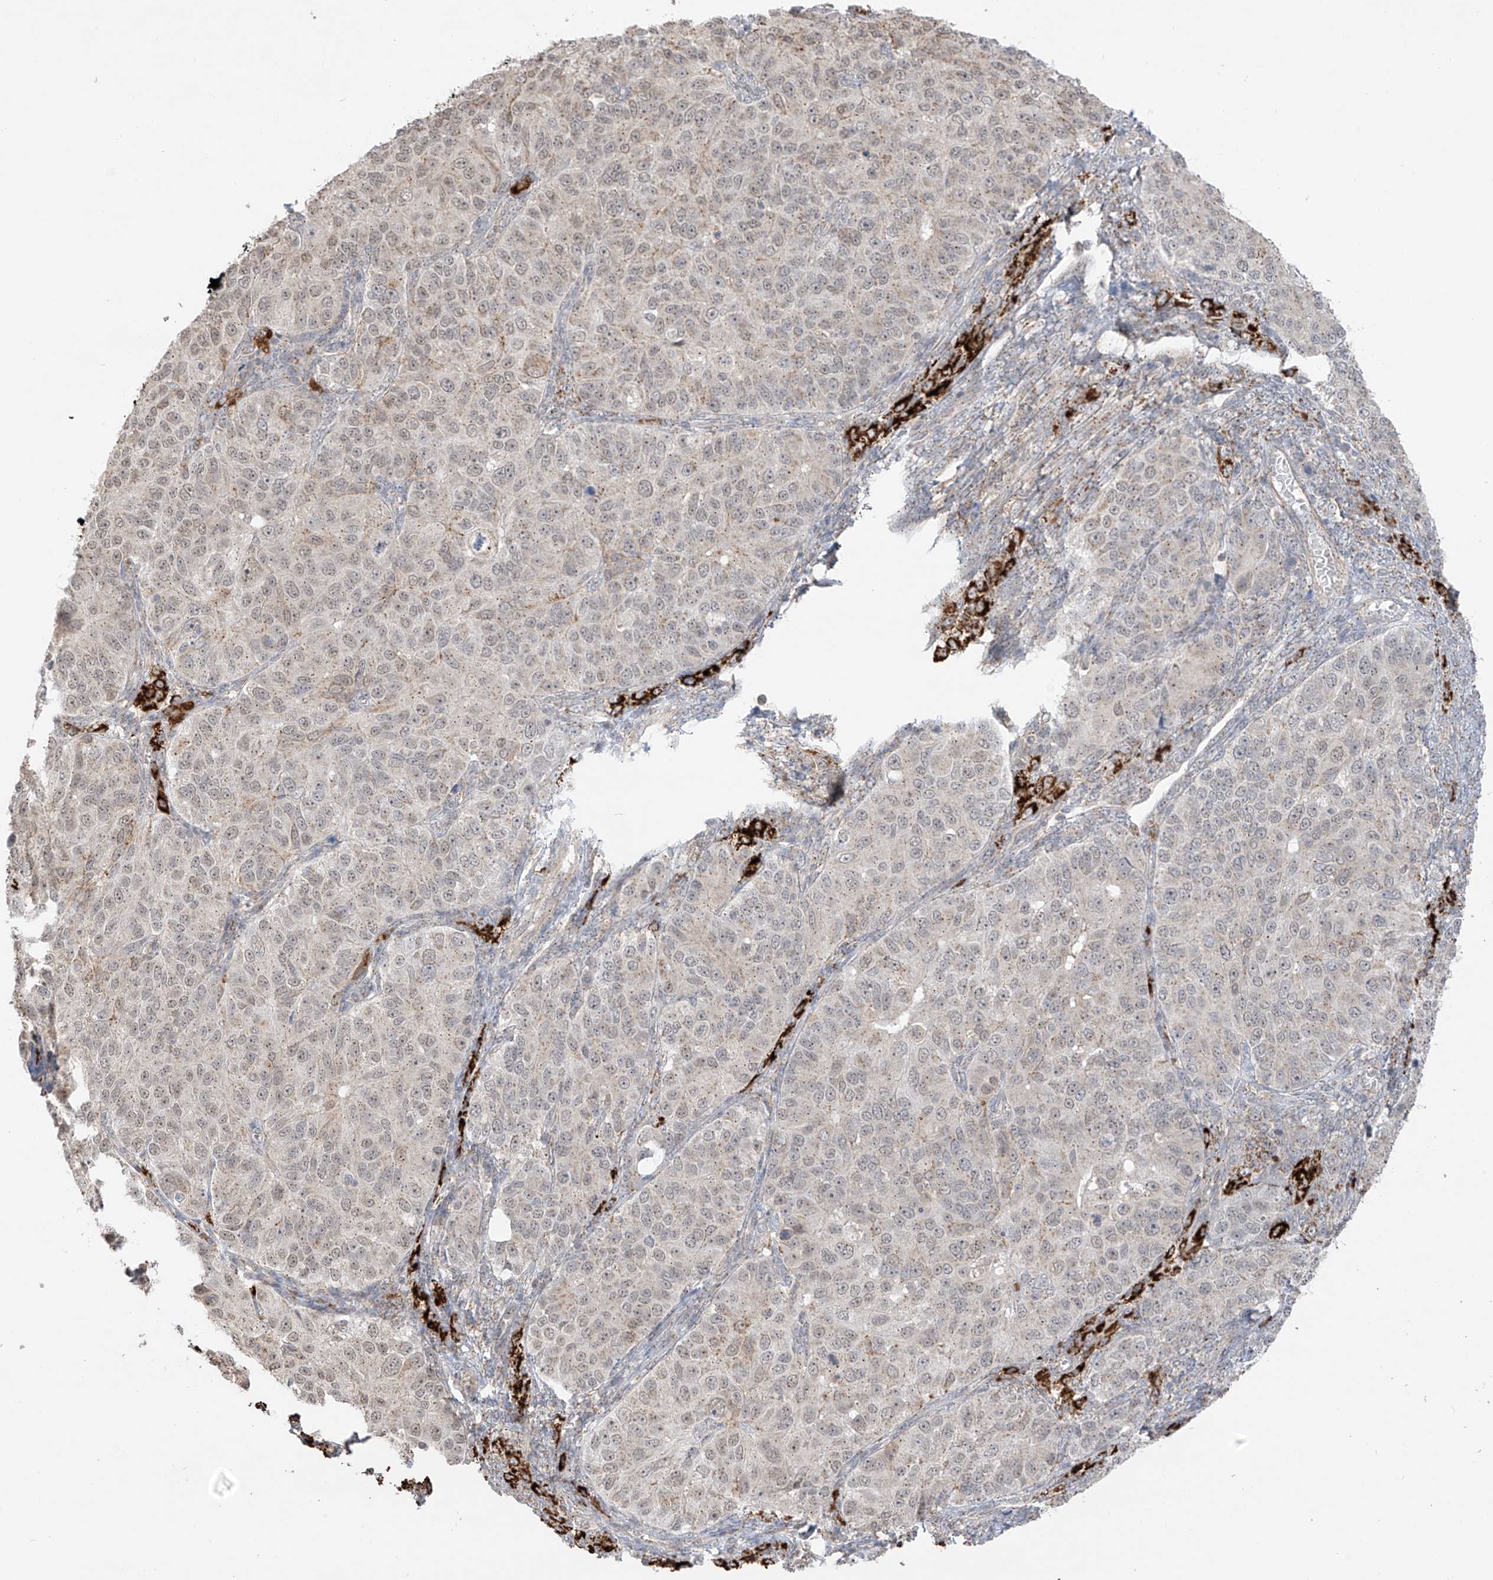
{"staining": {"intensity": "weak", "quantity": "25%-75%", "location": "cytoplasmic/membranous,nuclear"}, "tissue": "ovarian cancer", "cell_type": "Tumor cells", "image_type": "cancer", "snomed": [{"axis": "morphology", "description": "Carcinoma, endometroid"}, {"axis": "topography", "description": "Ovary"}], "caption": "IHC of human ovarian endometroid carcinoma reveals low levels of weak cytoplasmic/membranous and nuclear positivity in about 25%-75% of tumor cells.", "gene": "N4BP3", "patient": {"sex": "female", "age": 51}}